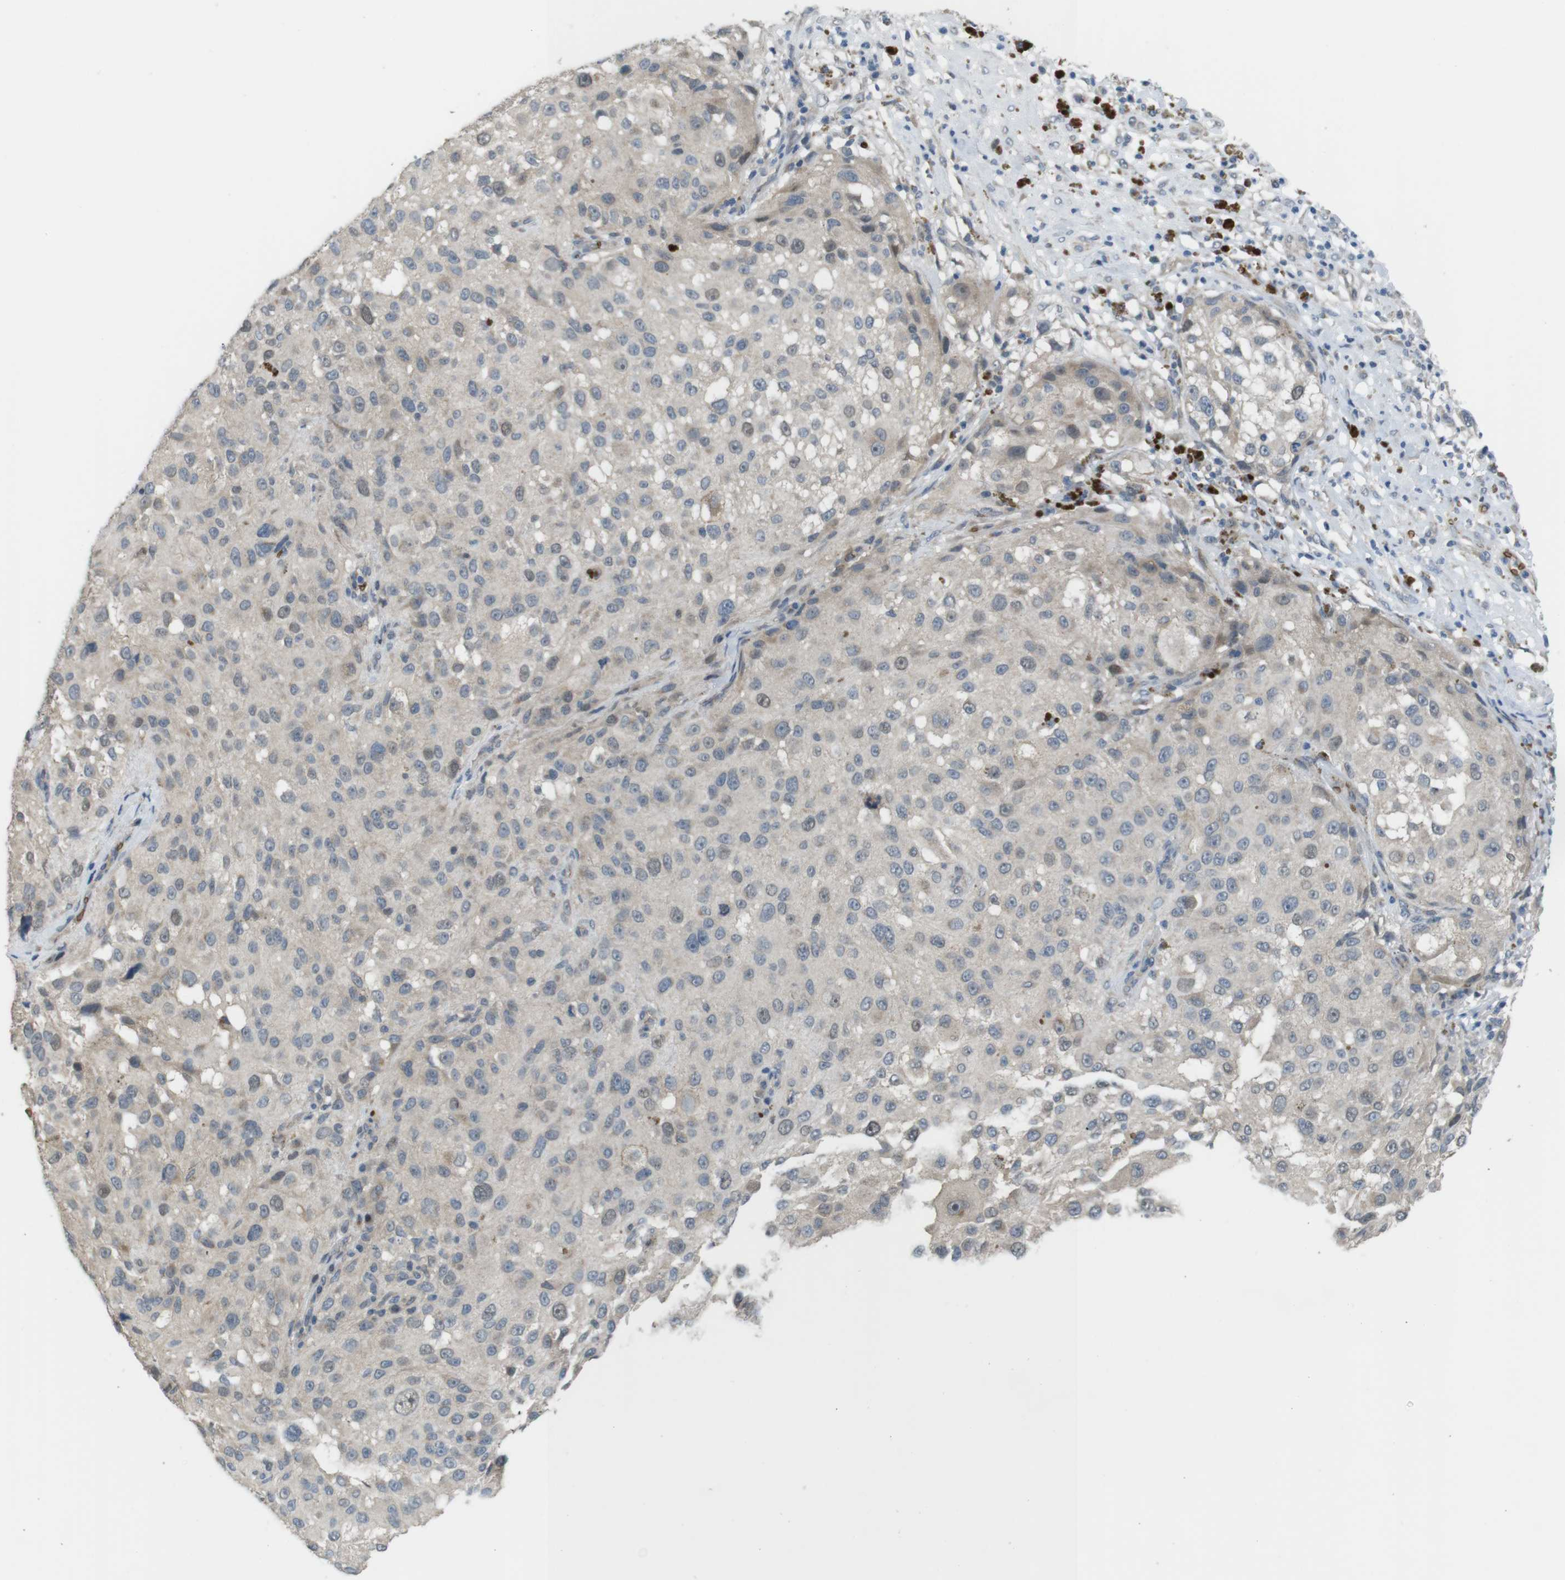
{"staining": {"intensity": "weak", "quantity": "<25%", "location": "cytoplasmic/membranous"}, "tissue": "melanoma", "cell_type": "Tumor cells", "image_type": "cancer", "snomed": [{"axis": "morphology", "description": "Necrosis, NOS"}, {"axis": "morphology", "description": "Malignant melanoma, NOS"}, {"axis": "topography", "description": "Skin"}], "caption": "High magnification brightfield microscopy of malignant melanoma stained with DAB (brown) and counterstained with hematoxylin (blue): tumor cells show no significant expression. (DAB immunohistochemistry visualized using brightfield microscopy, high magnification).", "gene": "GYPA", "patient": {"sex": "female", "age": 87}}